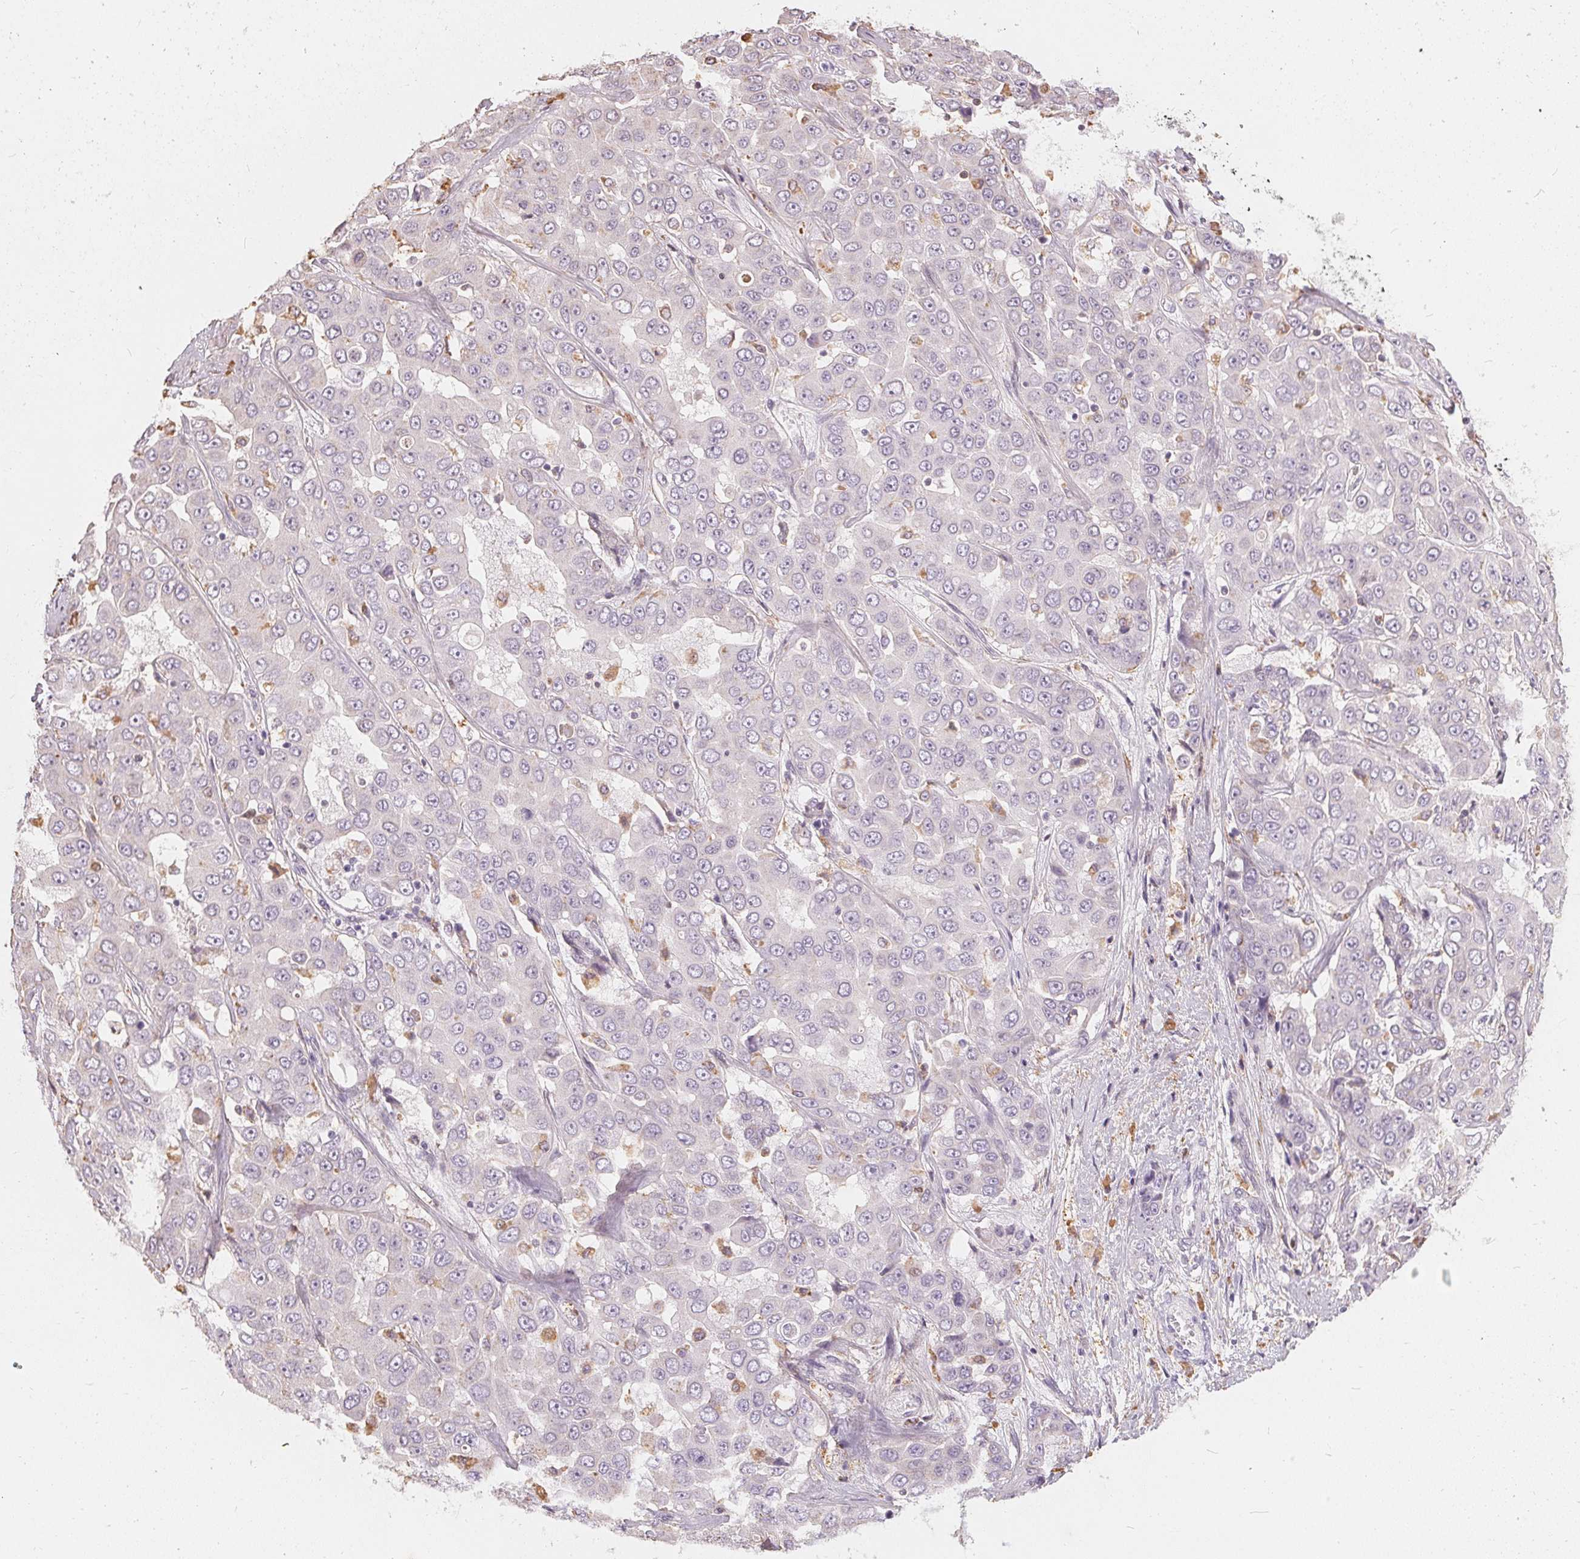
{"staining": {"intensity": "negative", "quantity": "none", "location": "none"}, "tissue": "liver cancer", "cell_type": "Tumor cells", "image_type": "cancer", "snomed": [{"axis": "morphology", "description": "Cholangiocarcinoma"}, {"axis": "topography", "description": "Liver"}], "caption": "High power microscopy image of an immunohistochemistry (IHC) image of liver cholangiocarcinoma, revealing no significant positivity in tumor cells.", "gene": "HOPX", "patient": {"sex": "female", "age": 52}}